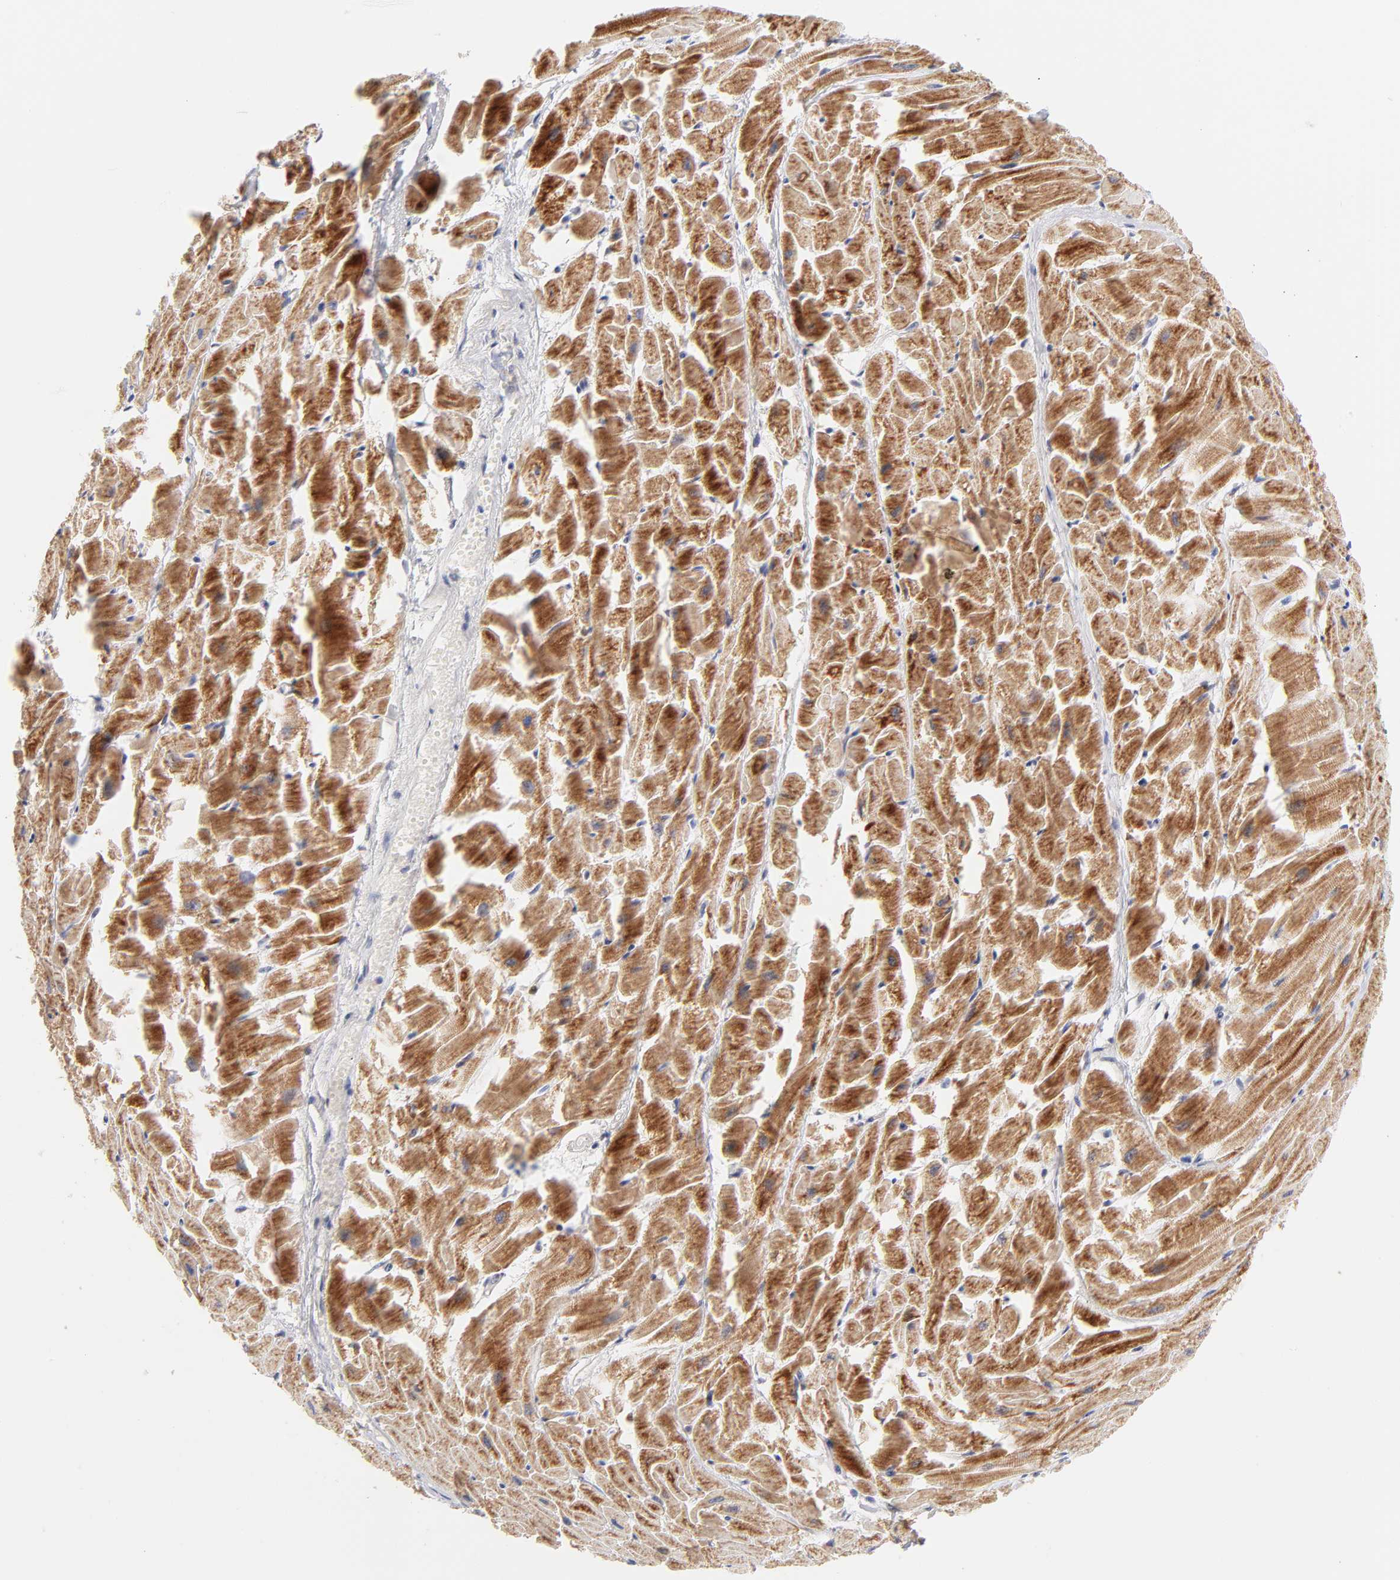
{"staining": {"intensity": "strong", "quantity": ">75%", "location": "cytoplasmic/membranous"}, "tissue": "heart muscle", "cell_type": "Cardiomyocytes", "image_type": "normal", "snomed": [{"axis": "morphology", "description": "Normal tissue, NOS"}, {"axis": "topography", "description": "Heart"}], "caption": "High-power microscopy captured an immunohistochemistry photomicrograph of unremarkable heart muscle, revealing strong cytoplasmic/membranous expression in approximately >75% of cardiomyocytes. (brown staining indicates protein expression, while blue staining denotes nuclei).", "gene": "TIMM8A", "patient": {"sex": "female", "age": 19}}